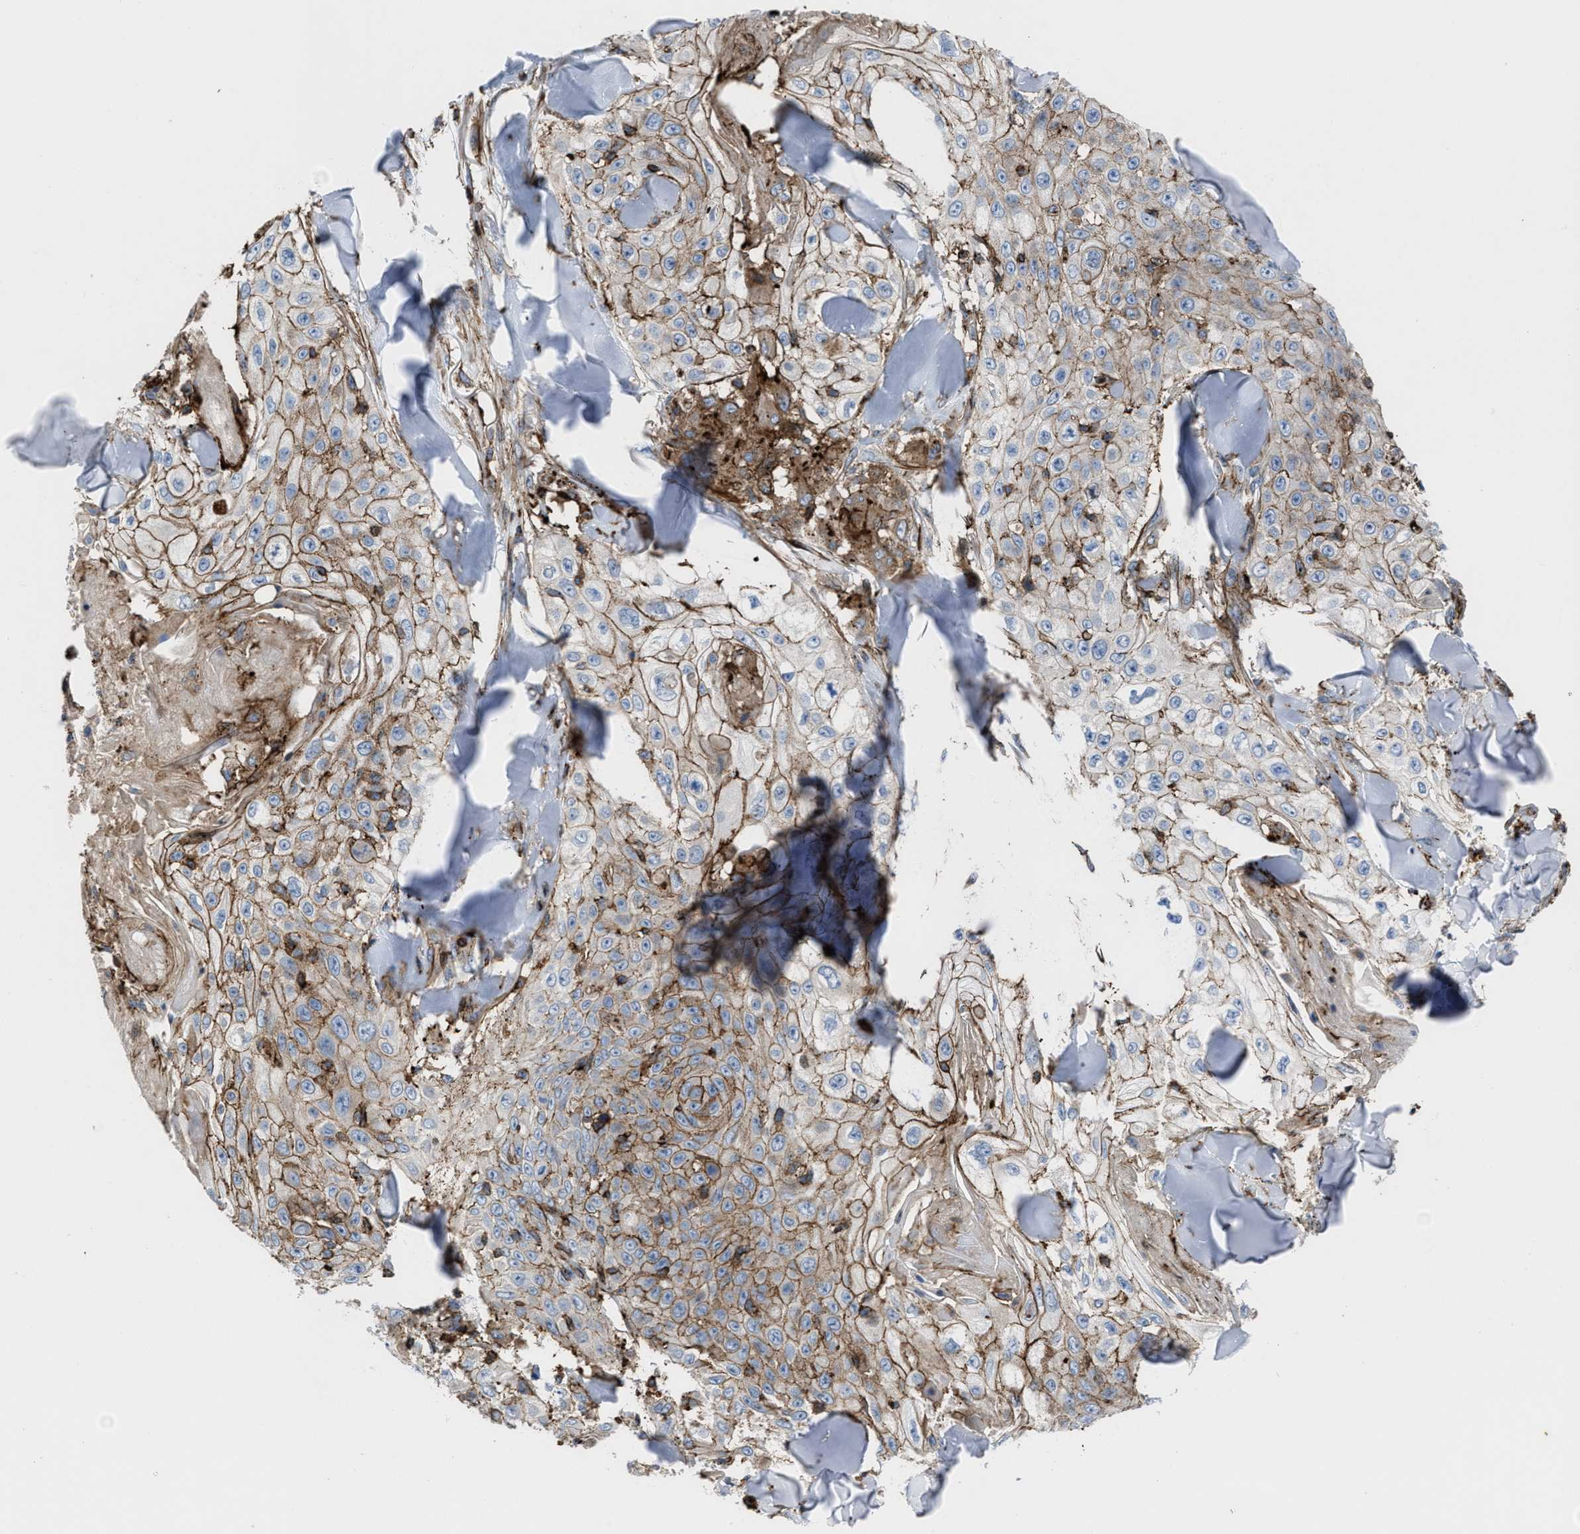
{"staining": {"intensity": "moderate", "quantity": "25%-75%", "location": "cytoplasmic/membranous"}, "tissue": "skin cancer", "cell_type": "Tumor cells", "image_type": "cancer", "snomed": [{"axis": "morphology", "description": "Squamous cell carcinoma, NOS"}, {"axis": "topography", "description": "Skin"}], "caption": "Protein expression analysis of human skin cancer (squamous cell carcinoma) reveals moderate cytoplasmic/membranous expression in approximately 25%-75% of tumor cells.", "gene": "AGPAT2", "patient": {"sex": "male", "age": 86}}